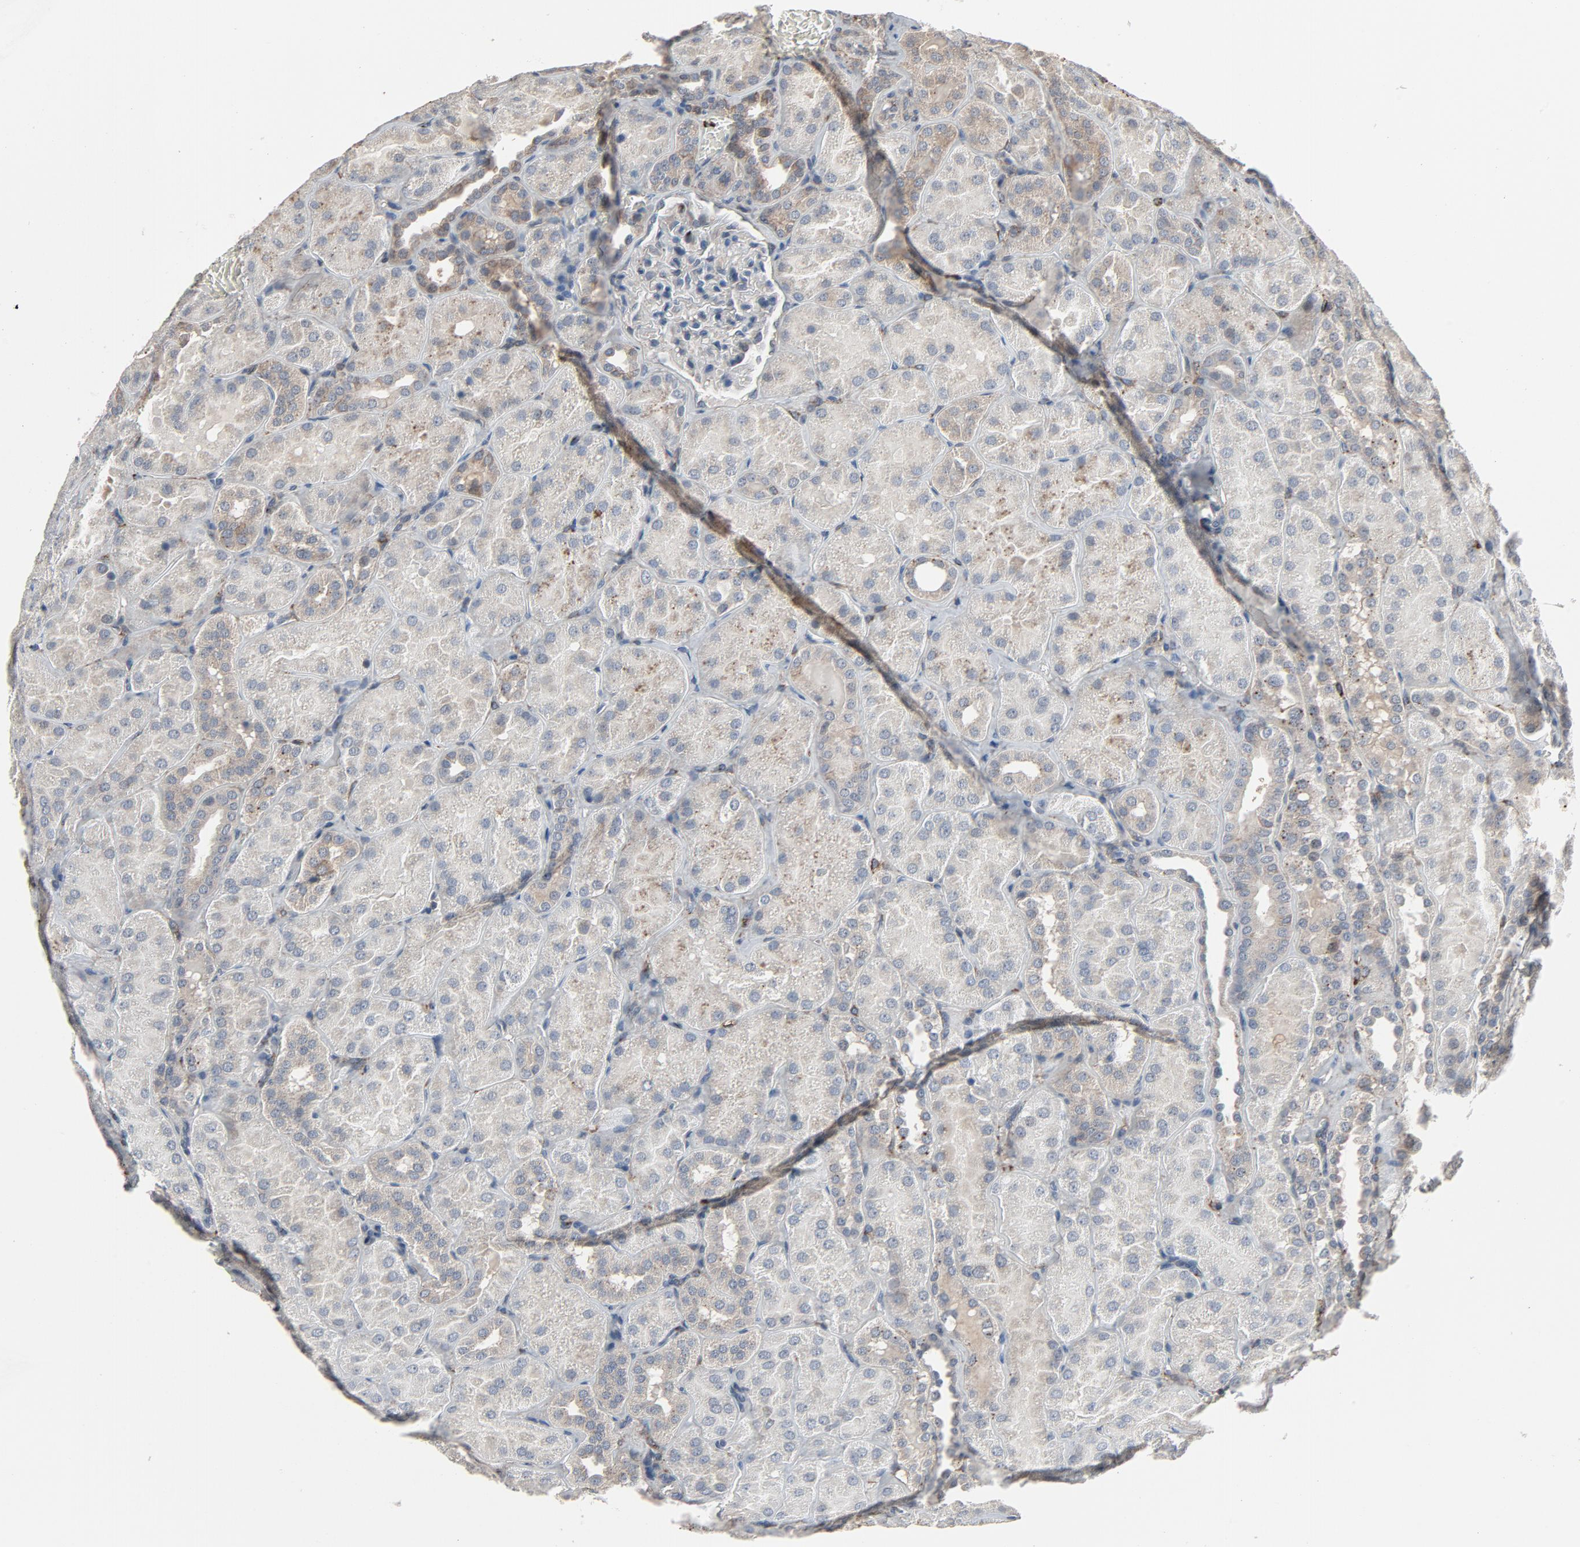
{"staining": {"intensity": "negative", "quantity": "none", "location": "none"}, "tissue": "kidney", "cell_type": "Cells in glomeruli", "image_type": "normal", "snomed": [{"axis": "morphology", "description": "Normal tissue, NOS"}, {"axis": "topography", "description": "Kidney"}], "caption": "The histopathology image reveals no staining of cells in glomeruli in unremarkable kidney. (Brightfield microscopy of DAB (3,3'-diaminobenzidine) immunohistochemistry (IHC) at high magnification).", "gene": "PDZD4", "patient": {"sex": "male", "age": 28}}